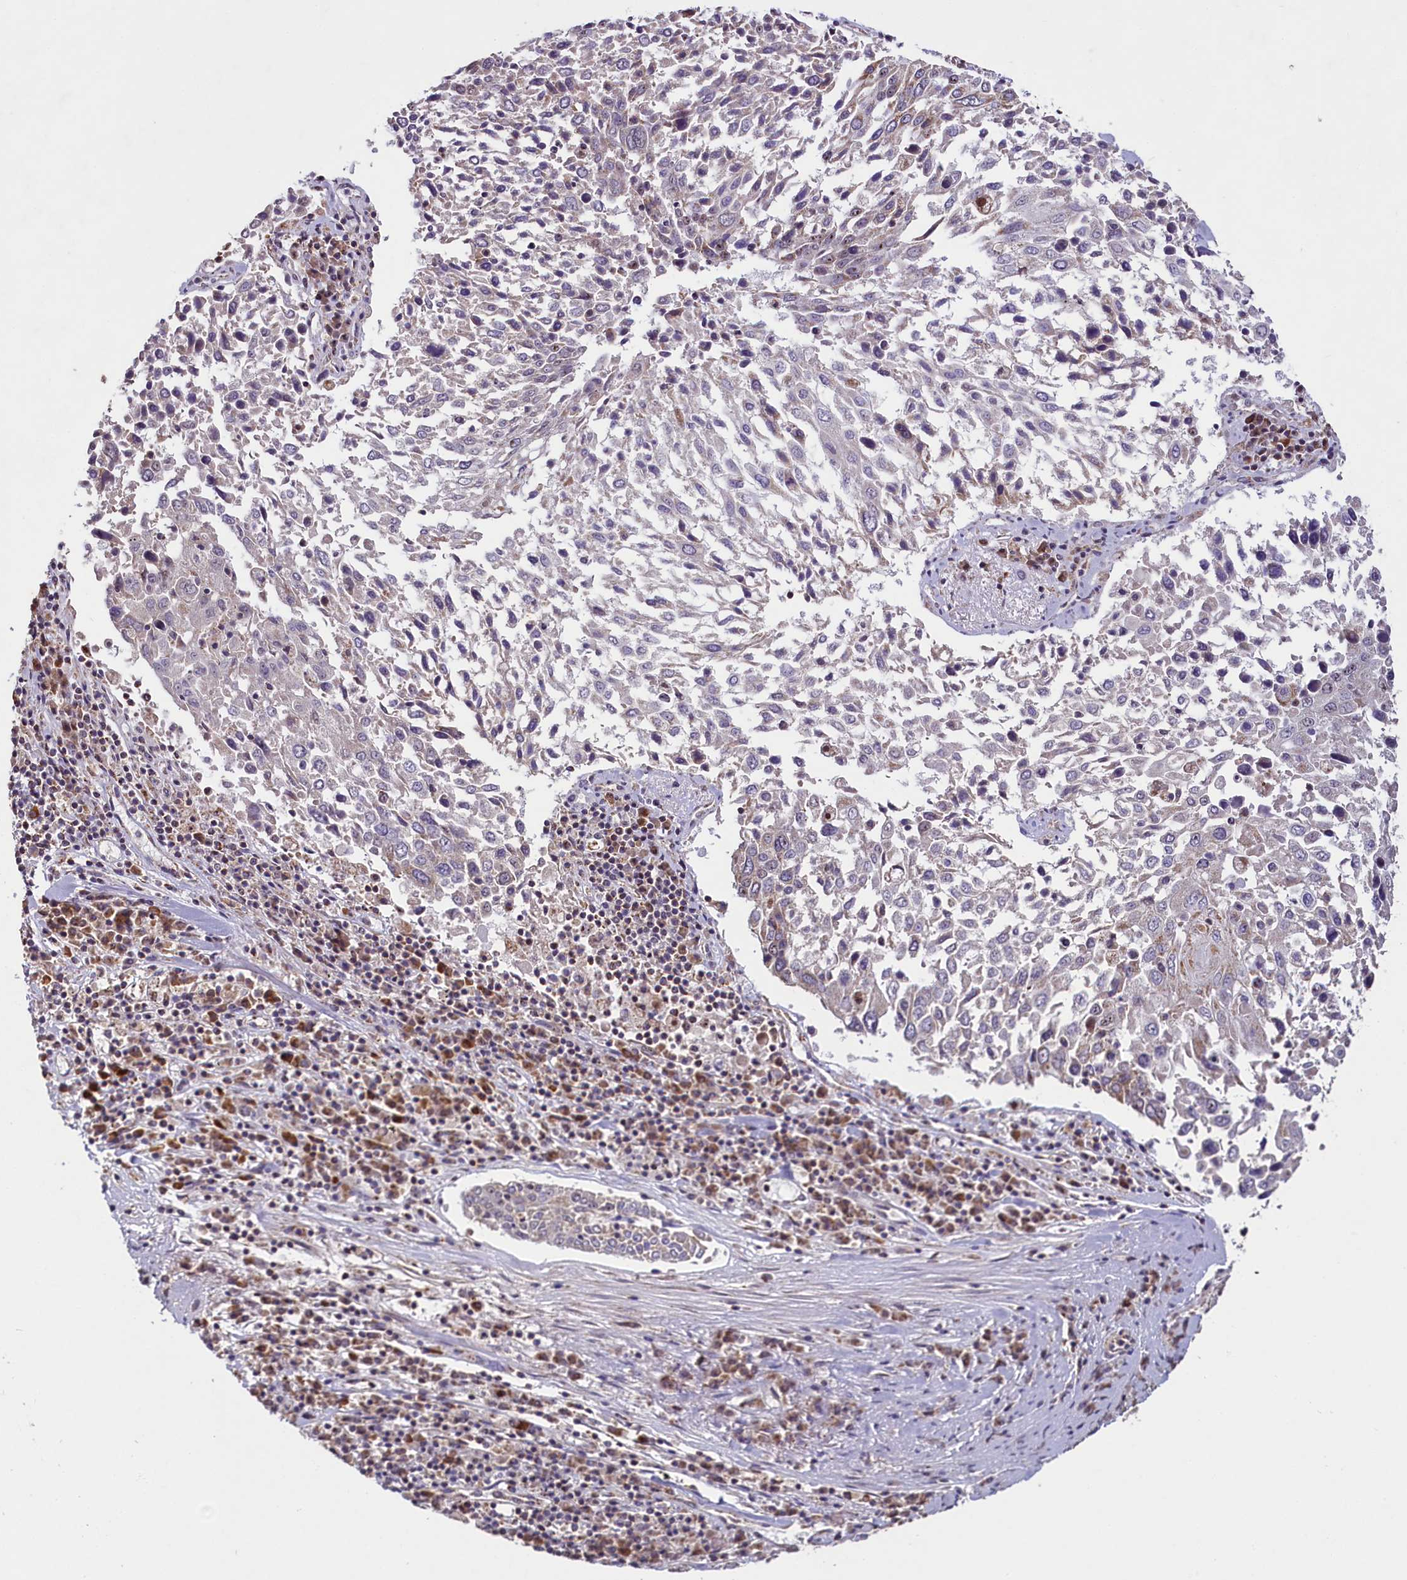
{"staining": {"intensity": "negative", "quantity": "none", "location": "none"}, "tissue": "lung cancer", "cell_type": "Tumor cells", "image_type": "cancer", "snomed": [{"axis": "morphology", "description": "Squamous cell carcinoma, NOS"}, {"axis": "topography", "description": "Lung"}], "caption": "A high-resolution photomicrograph shows immunohistochemistry (IHC) staining of lung squamous cell carcinoma, which exhibits no significant expression in tumor cells.", "gene": "PDE6D", "patient": {"sex": "male", "age": 65}}